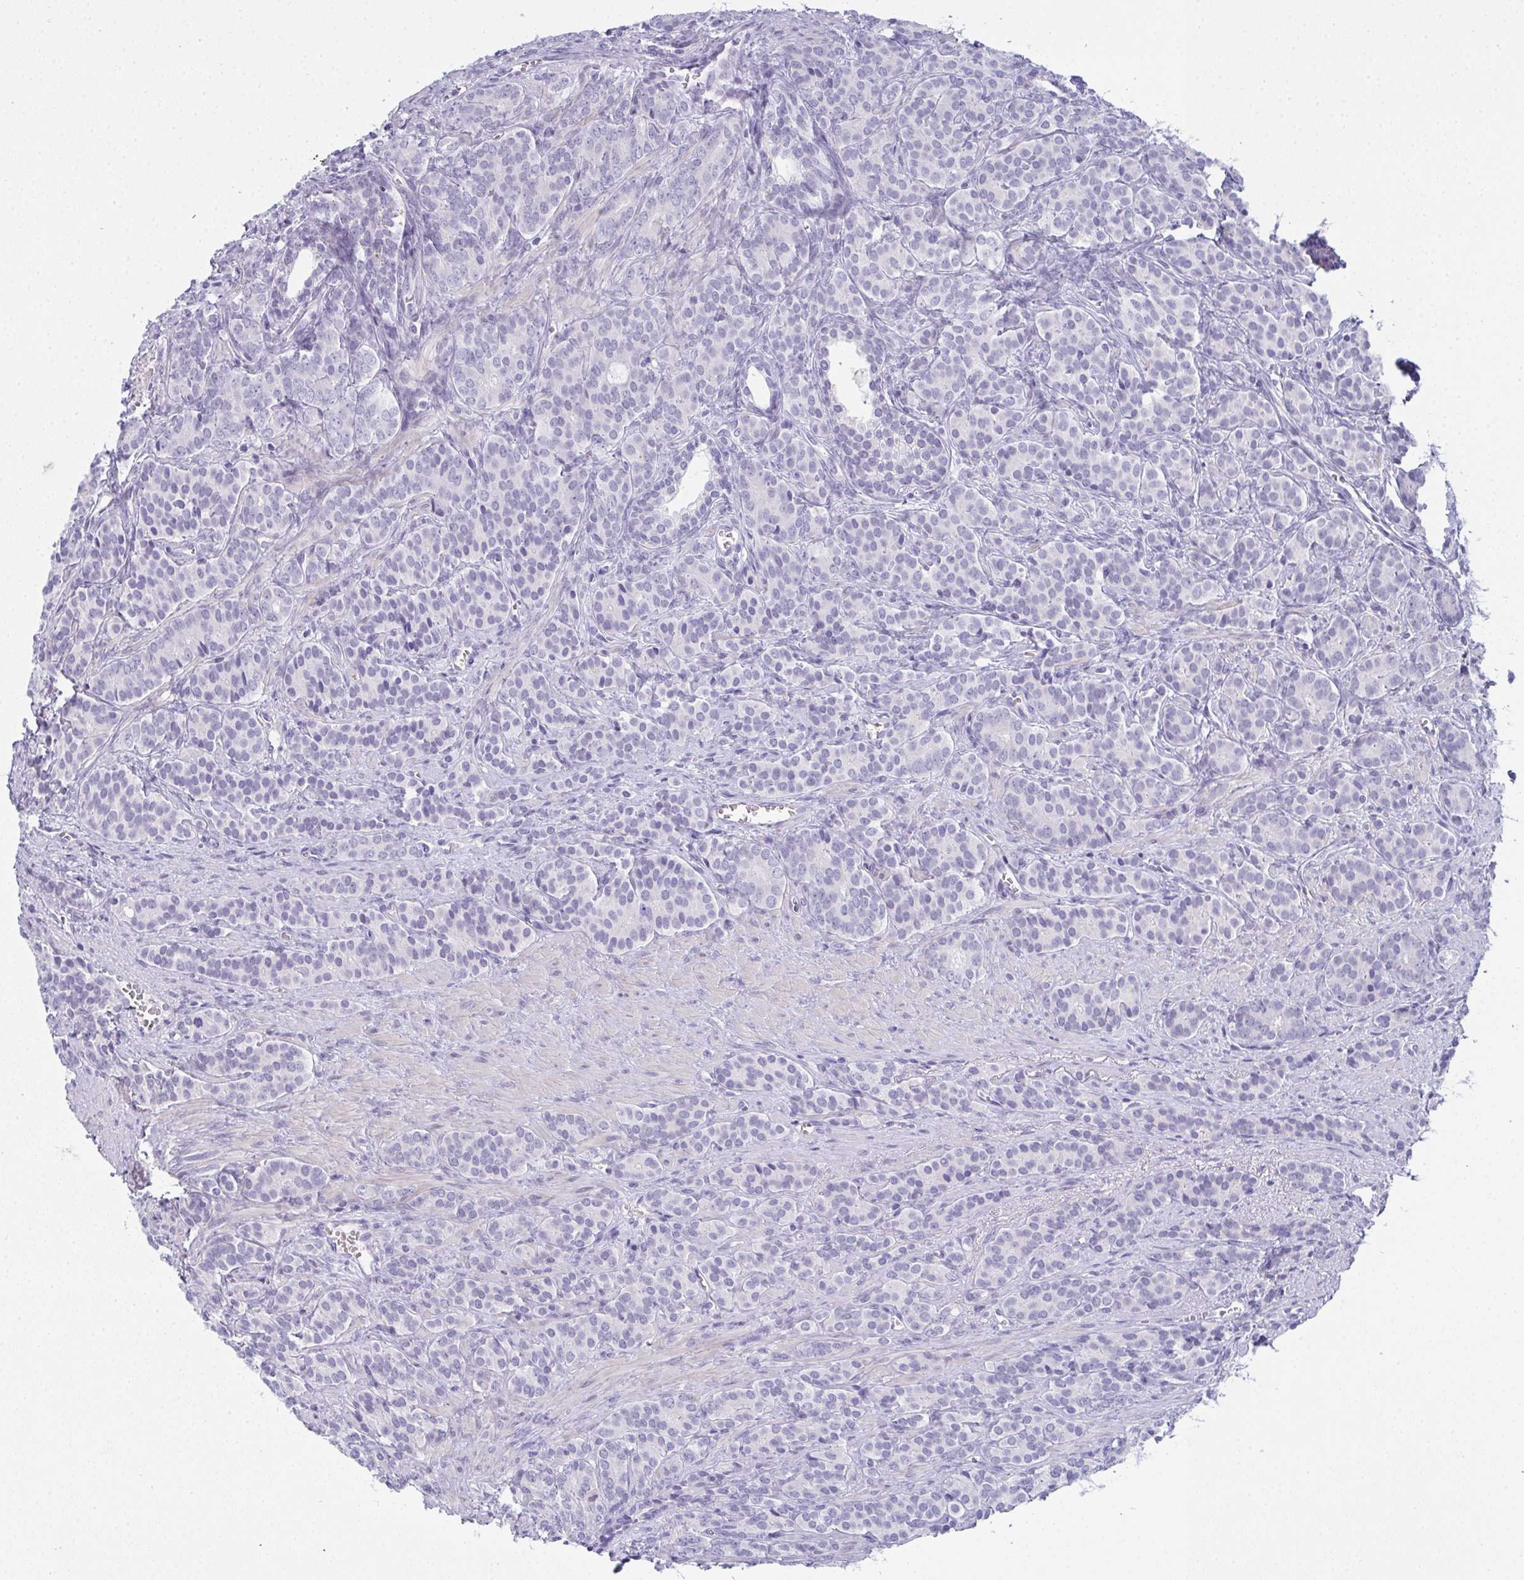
{"staining": {"intensity": "negative", "quantity": "none", "location": "none"}, "tissue": "prostate cancer", "cell_type": "Tumor cells", "image_type": "cancer", "snomed": [{"axis": "morphology", "description": "Adenocarcinoma, High grade"}, {"axis": "topography", "description": "Prostate"}], "caption": "This is an immunohistochemistry (IHC) photomicrograph of human prostate adenocarcinoma (high-grade). There is no expression in tumor cells.", "gene": "SLC36A2", "patient": {"sex": "male", "age": 84}}